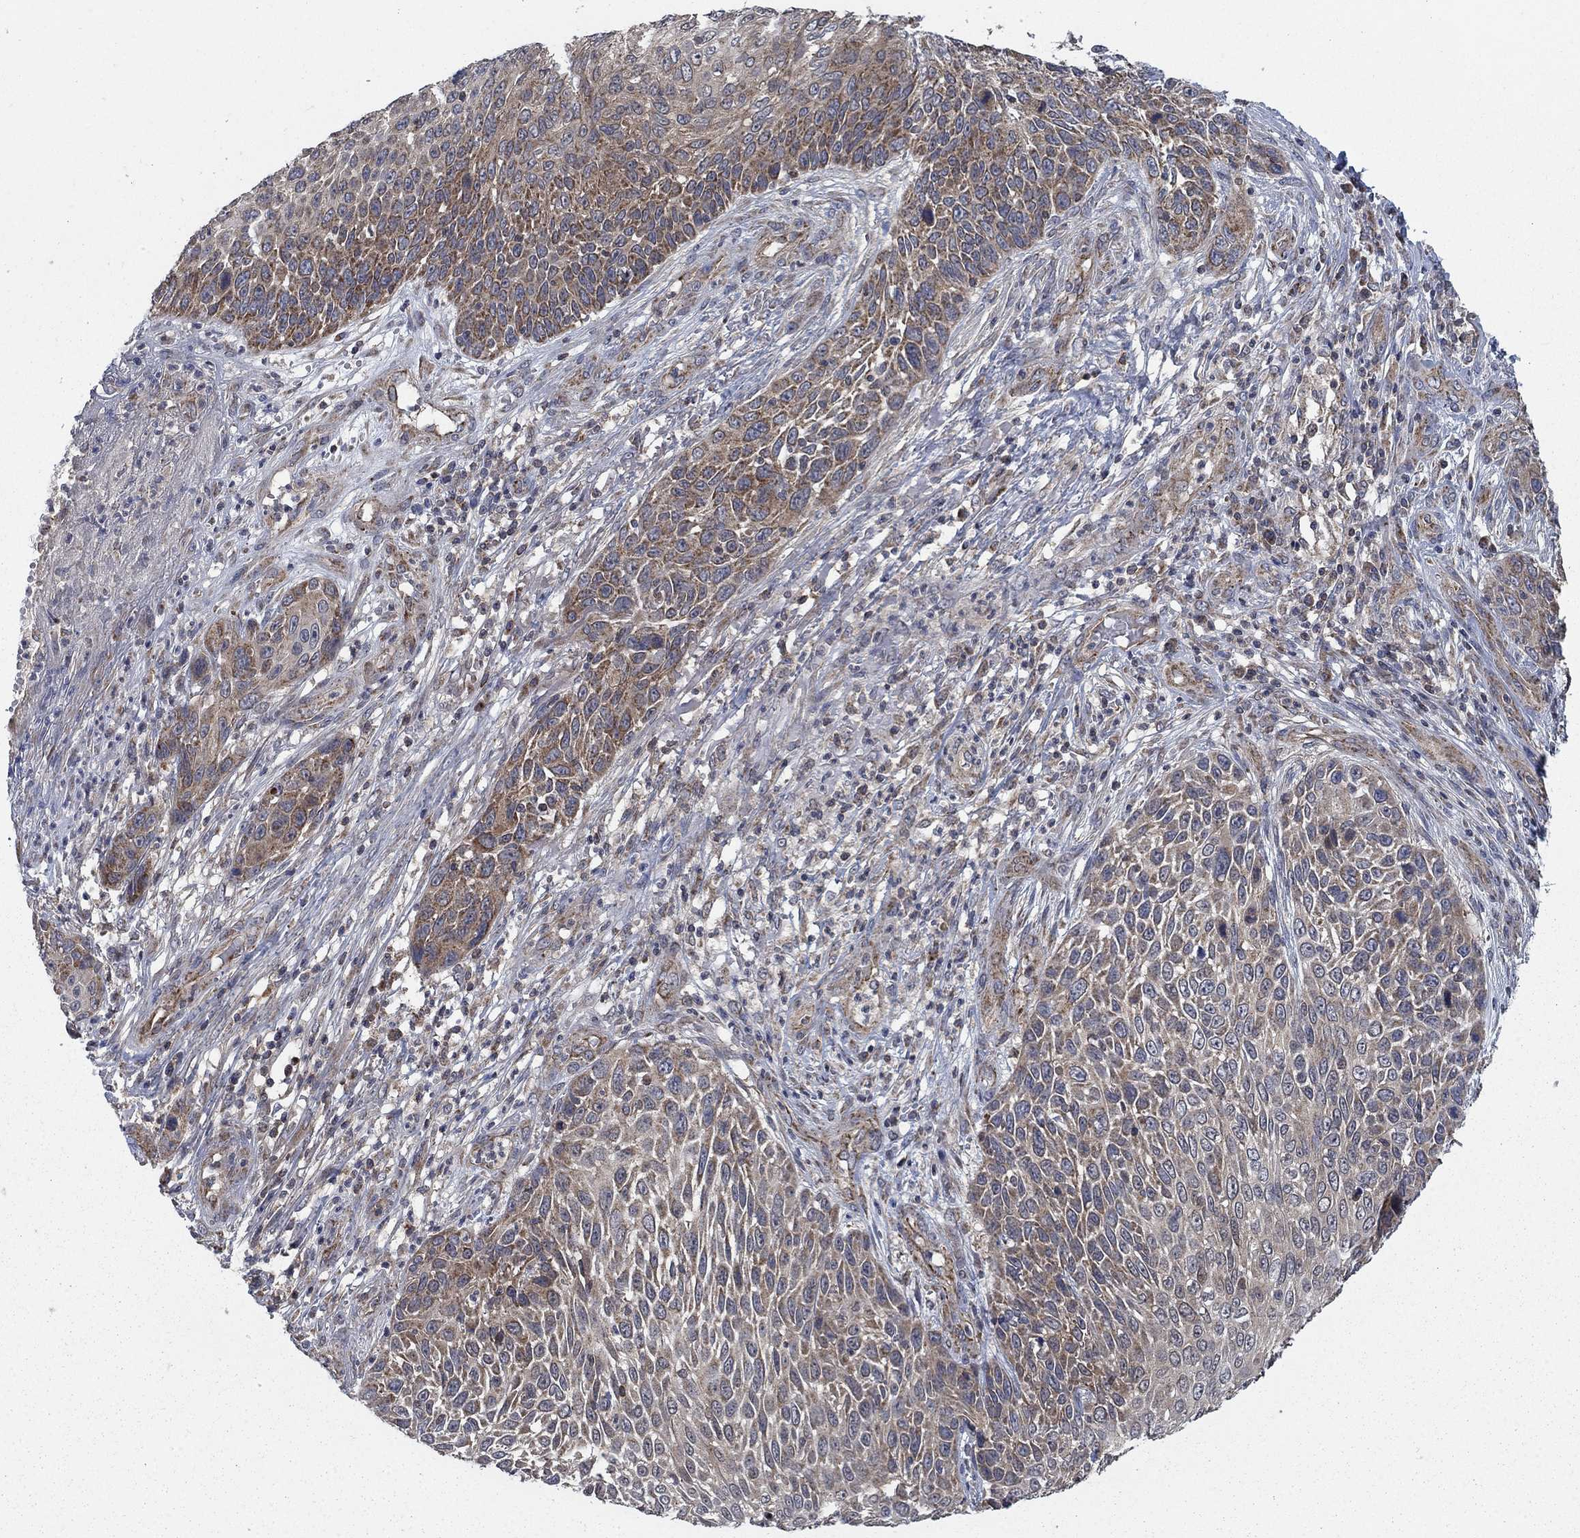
{"staining": {"intensity": "moderate", "quantity": "25%-75%", "location": "cytoplasmic/membranous"}, "tissue": "skin cancer", "cell_type": "Tumor cells", "image_type": "cancer", "snomed": [{"axis": "morphology", "description": "Squamous cell carcinoma, NOS"}, {"axis": "topography", "description": "Skin"}], "caption": "This micrograph shows skin cancer (squamous cell carcinoma) stained with IHC to label a protein in brown. The cytoplasmic/membranous of tumor cells show moderate positivity for the protein. Nuclei are counter-stained blue.", "gene": "NME7", "patient": {"sex": "male", "age": 92}}